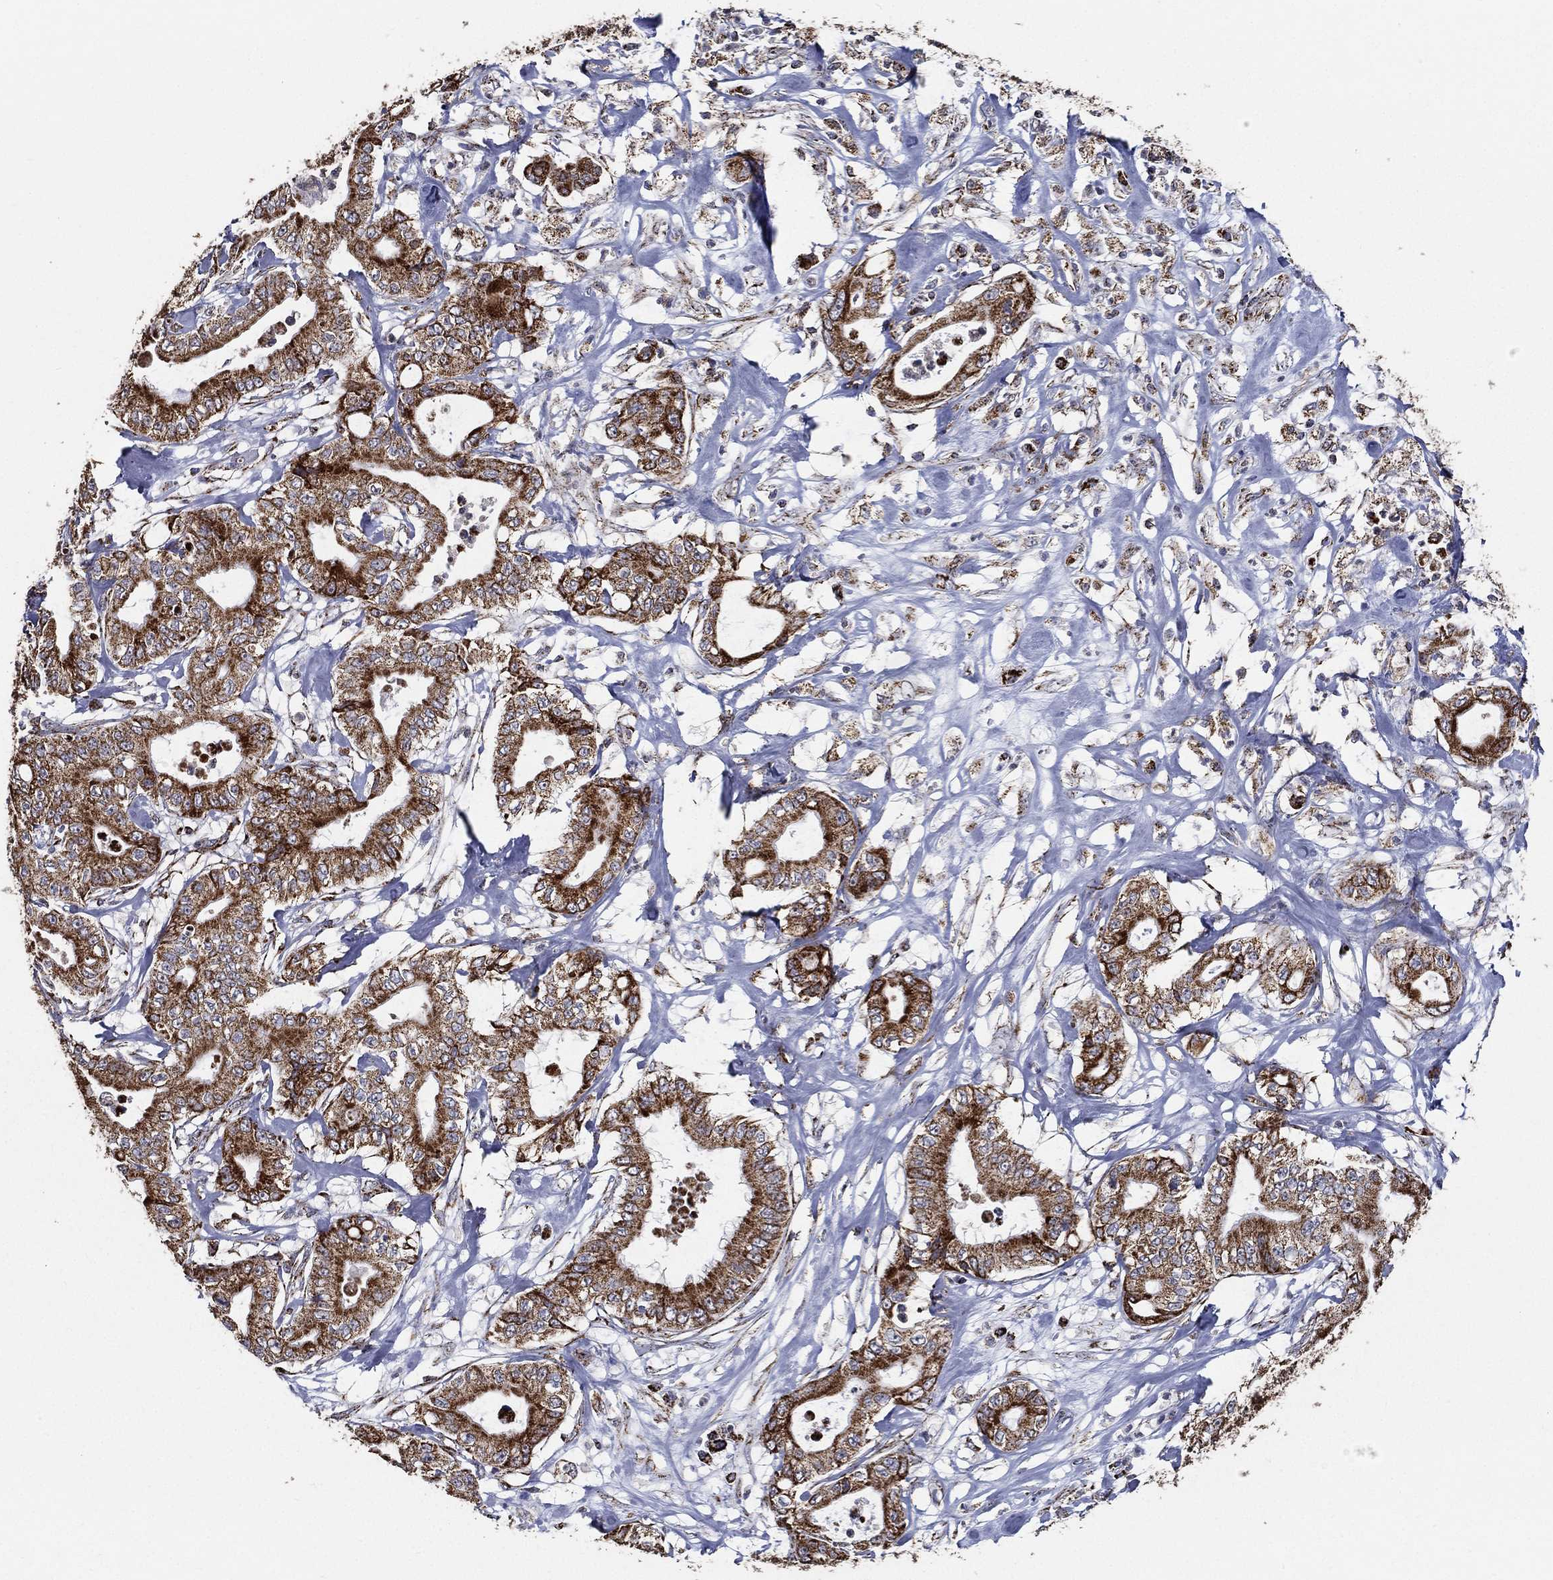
{"staining": {"intensity": "strong", "quantity": ">75%", "location": "cytoplasmic/membranous"}, "tissue": "pancreatic cancer", "cell_type": "Tumor cells", "image_type": "cancer", "snomed": [{"axis": "morphology", "description": "Adenocarcinoma, NOS"}, {"axis": "topography", "description": "Pancreas"}], "caption": "This histopathology image shows pancreatic cancer (adenocarcinoma) stained with immunohistochemistry to label a protein in brown. The cytoplasmic/membranous of tumor cells show strong positivity for the protein. Nuclei are counter-stained blue.", "gene": "NDUFAB1", "patient": {"sex": "male", "age": 71}}